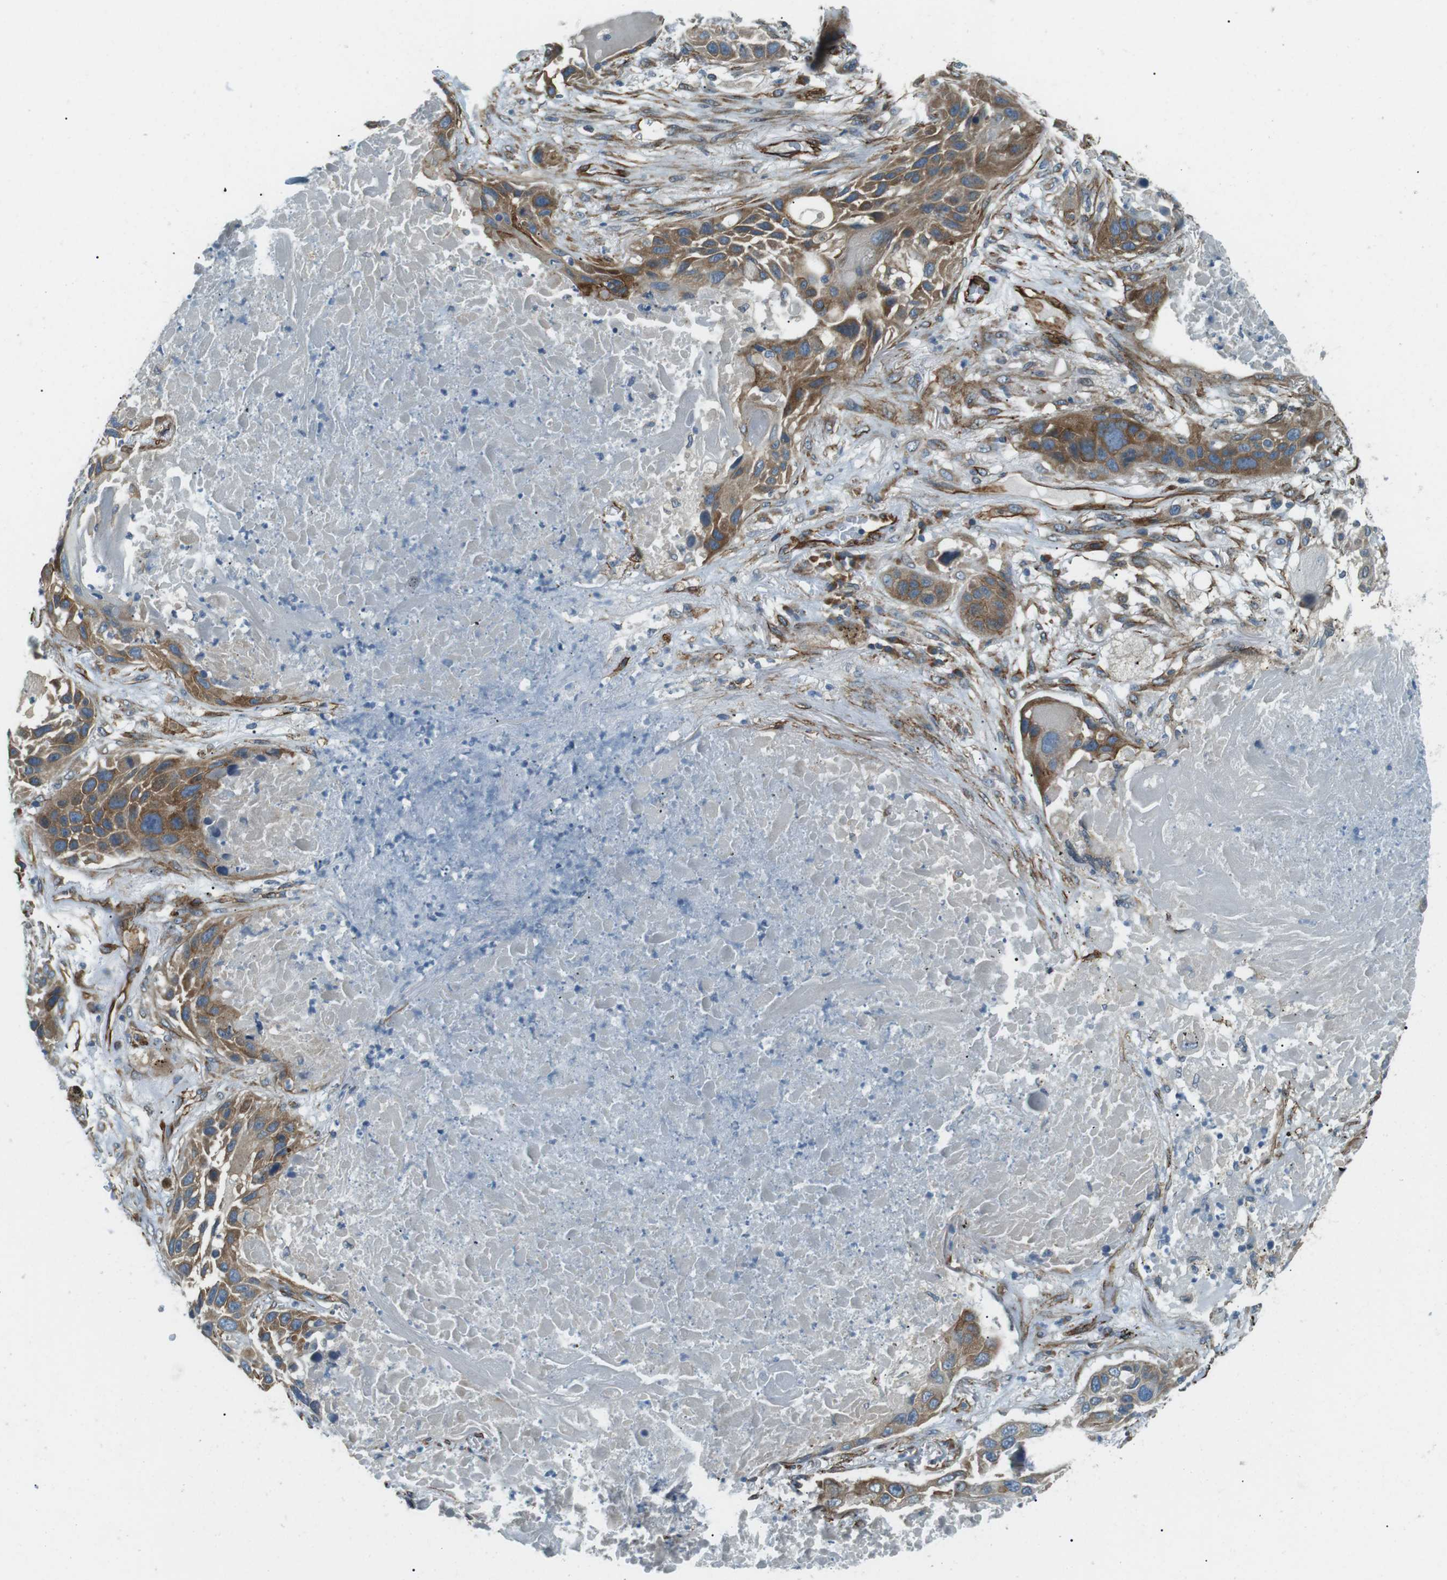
{"staining": {"intensity": "moderate", "quantity": ">75%", "location": "cytoplasmic/membranous"}, "tissue": "lung cancer", "cell_type": "Tumor cells", "image_type": "cancer", "snomed": [{"axis": "morphology", "description": "Squamous cell carcinoma, NOS"}, {"axis": "topography", "description": "Lung"}], "caption": "A micrograph of human lung squamous cell carcinoma stained for a protein exhibits moderate cytoplasmic/membranous brown staining in tumor cells.", "gene": "ODR4", "patient": {"sex": "male", "age": 57}}